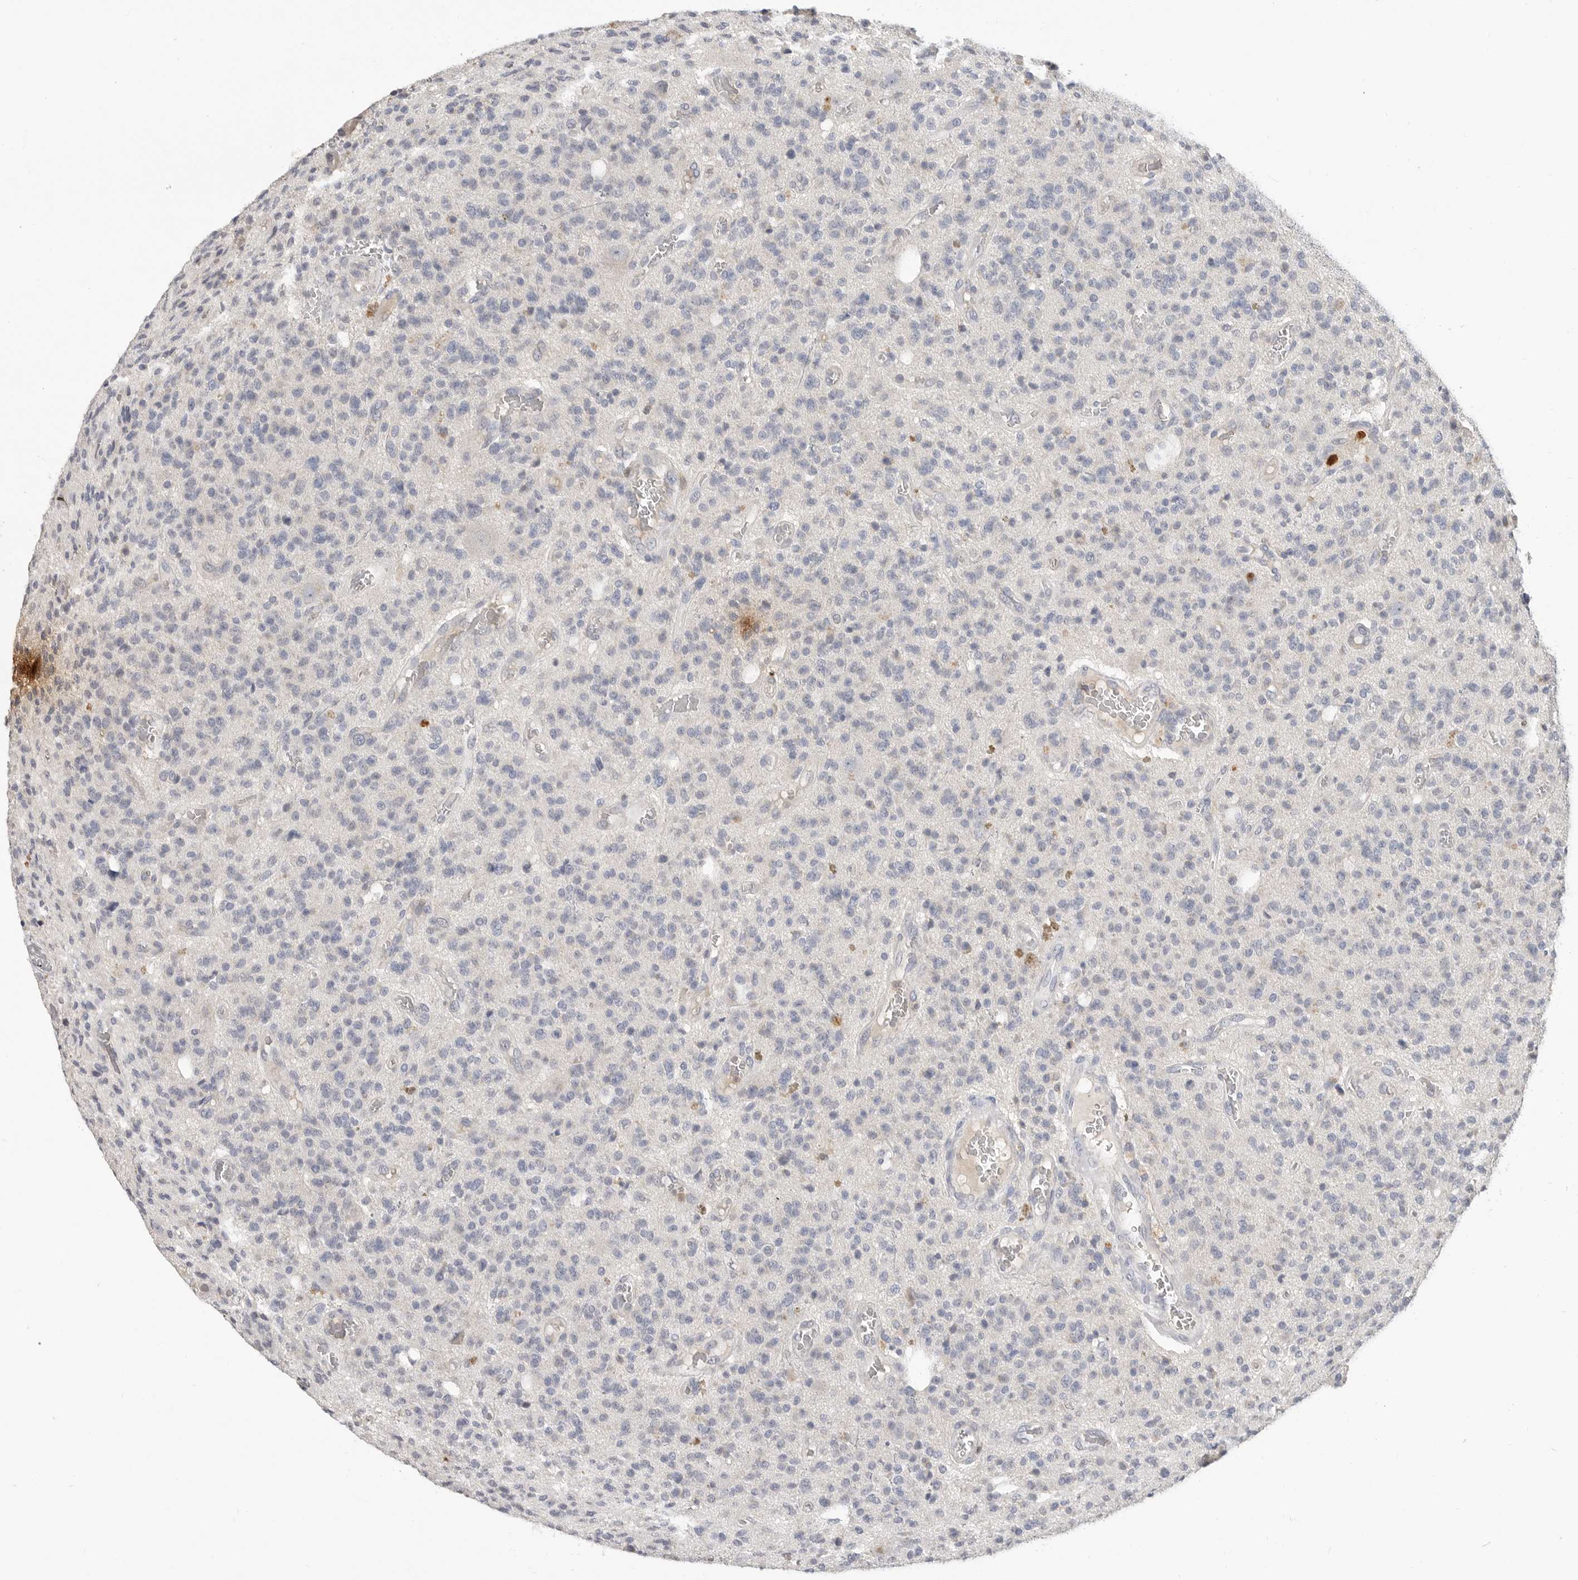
{"staining": {"intensity": "negative", "quantity": "none", "location": "none"}, "tissue": "glioma", "cell_type": "Tumor cells", "image_type": "cancer", "snomed": [{"axis": "morphology", "description": "Glioma, malignant, High grade"}, {"axis": "topography", "description": "Brain"}], "caption": "The photomicrograph exhibits no staining of tumor cells in glioma. The staining is performed using DAB brown chromogen with nuclei counter-stained in using hematoxylin.", "gene": "LTBR", "patient": {"sex": "male", "age": 34}}